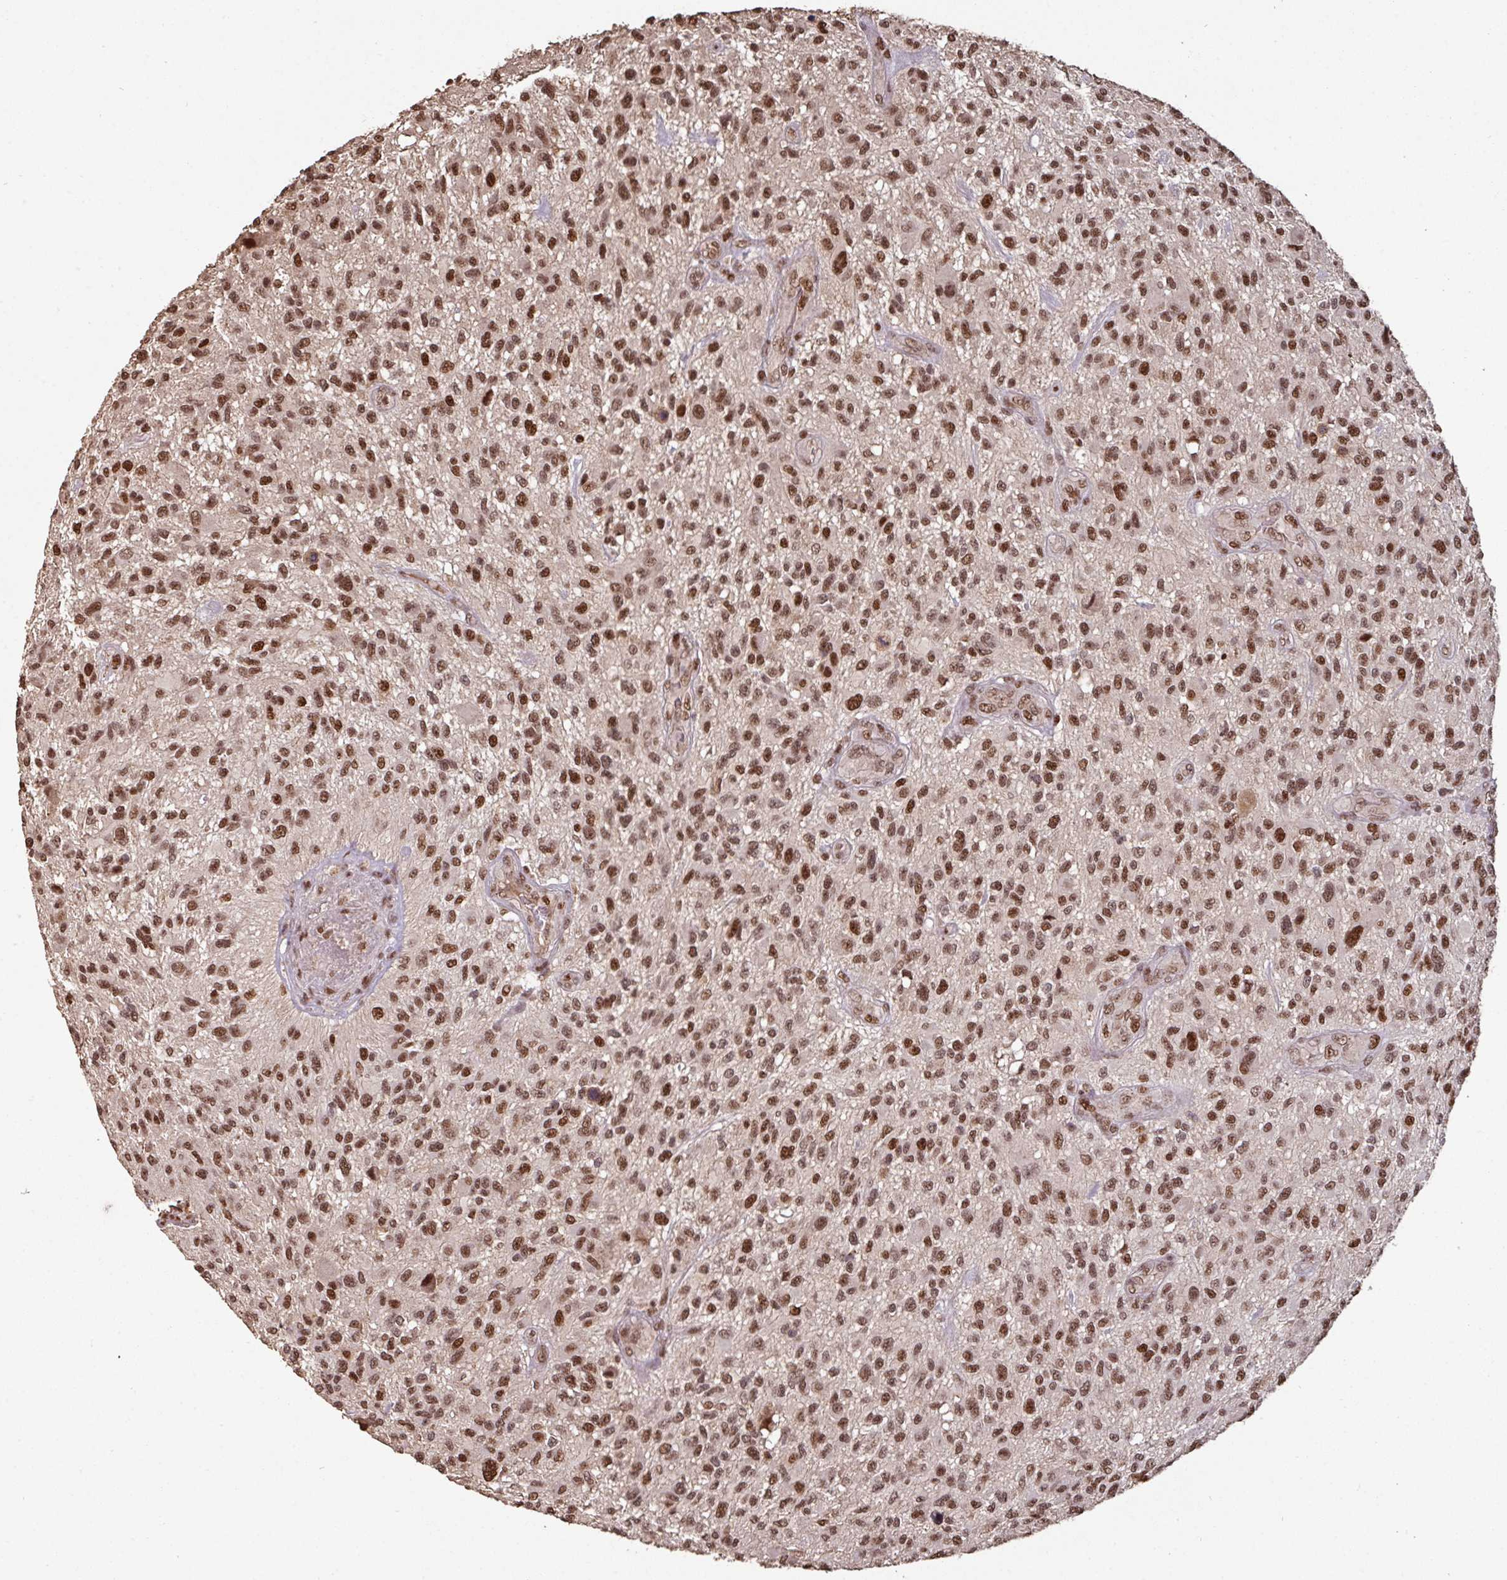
{"staining": {"intensity": "strong", "quantity": ">75%", "location": "nuclear"}, "tissue": "glioma", "cell_type": "Tumor cells", "image_type": "cancer", "snomed": [{"axis": "morphology", "description": "Glioma, malignant, High grade"}, {"axis": "topography", "description": "Brain"}], "caption": "Brown immunohistochemical staining in glioma shows strong nuclear staining in approximately >75% of tumor cells.", "gene": "POLD1", "patient": {"sex": "male", "age": 47}}